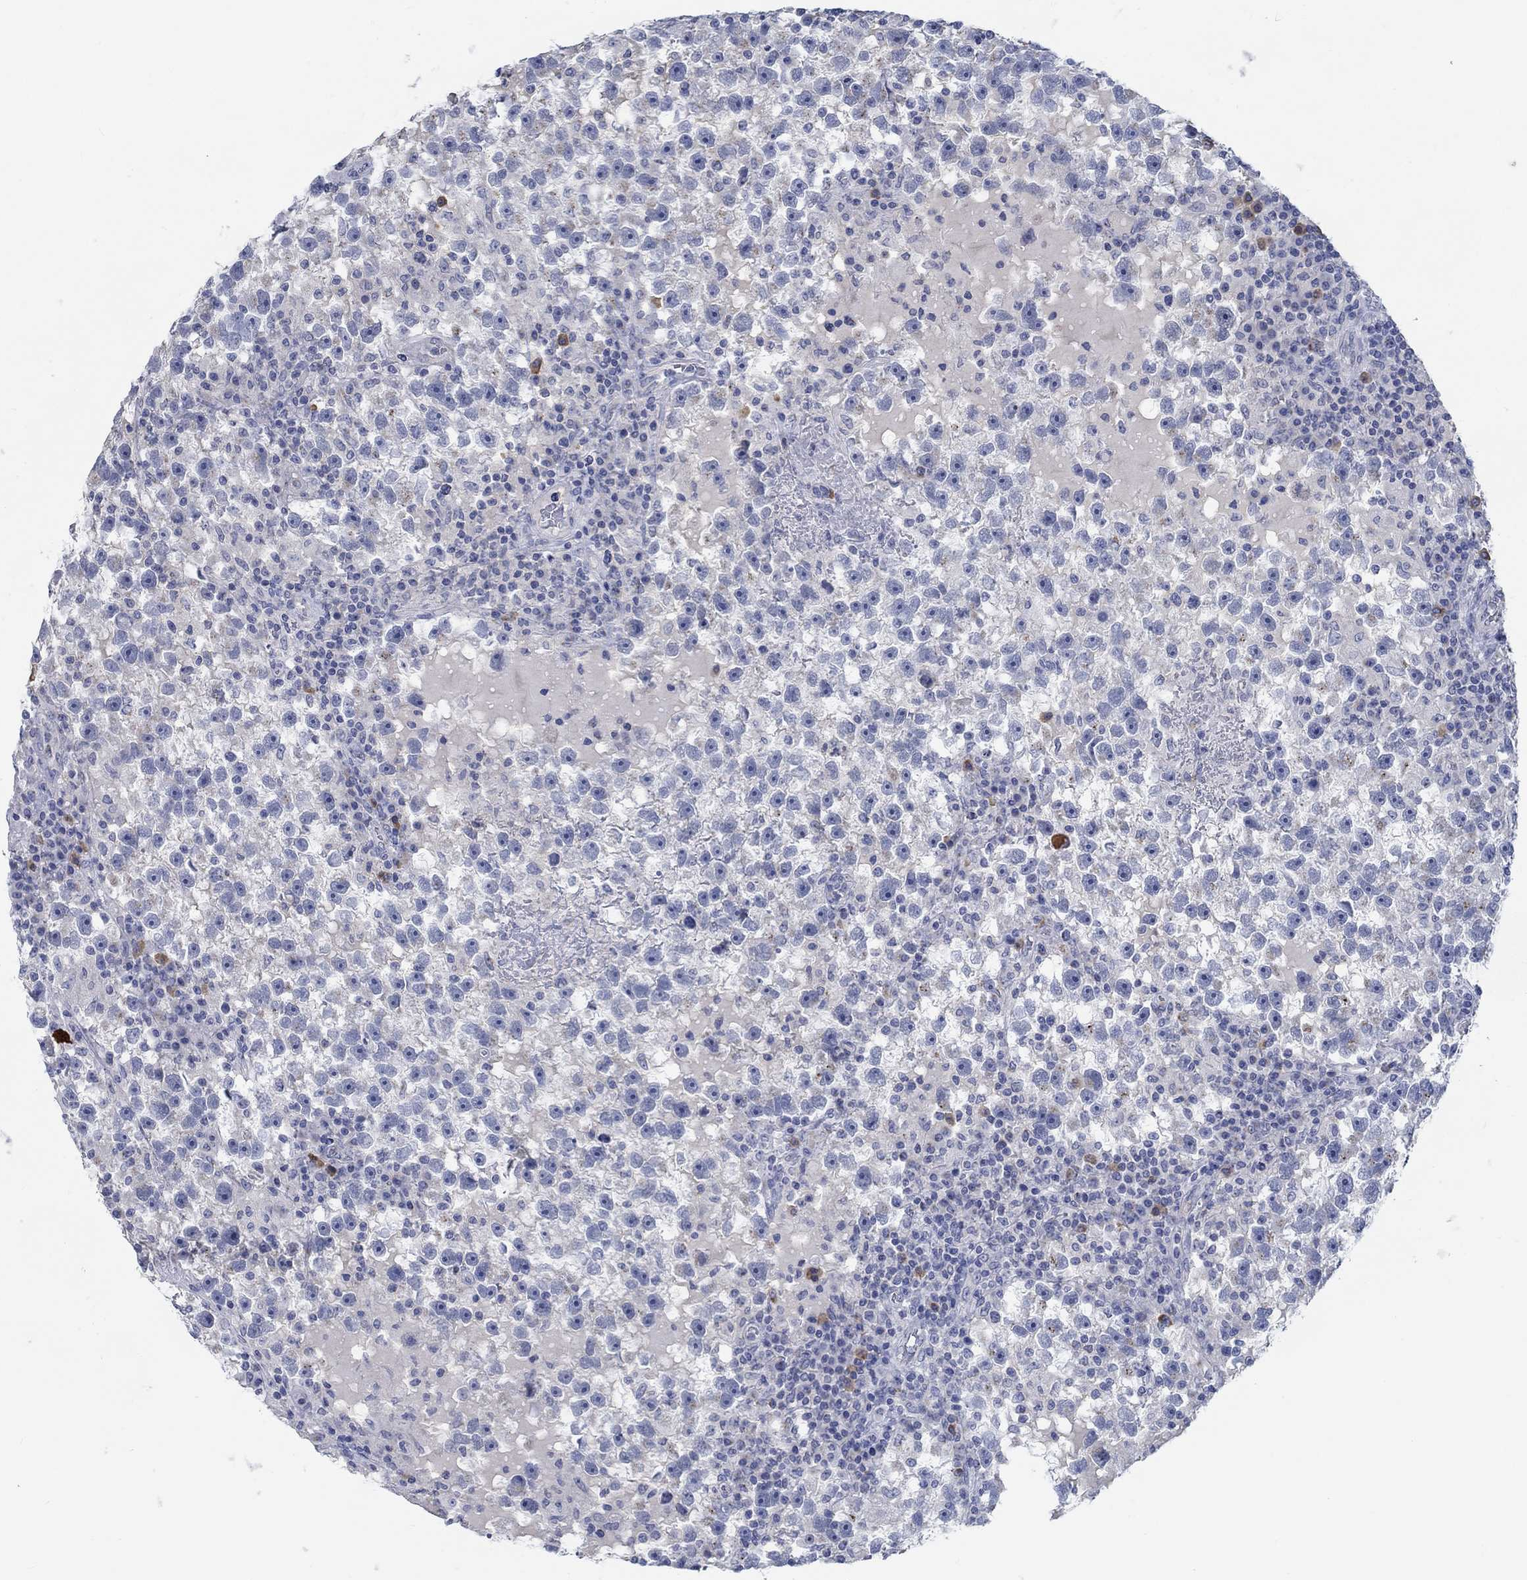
{"staining": {"intensity": "moderate", "quantity": "<25%", "location": "cytoplasmic/membranous"}, "tissue": "testis cancer", "cell_type": "Tumor cells", "image_type": "cancer", "snomed": [{"axis": "morphology", "description": "Seminoma, NOS"}, {"axis": "topography", "description": "Testis"}], "caption": "Testis seminoma was stained to show a protein in brown. There is low levels of moderate cytoplasmic/membranous expression in approximately <25% of tumor cells.", "gene": "TEKT4", "patient": {"sex": "male", "age": 47}}